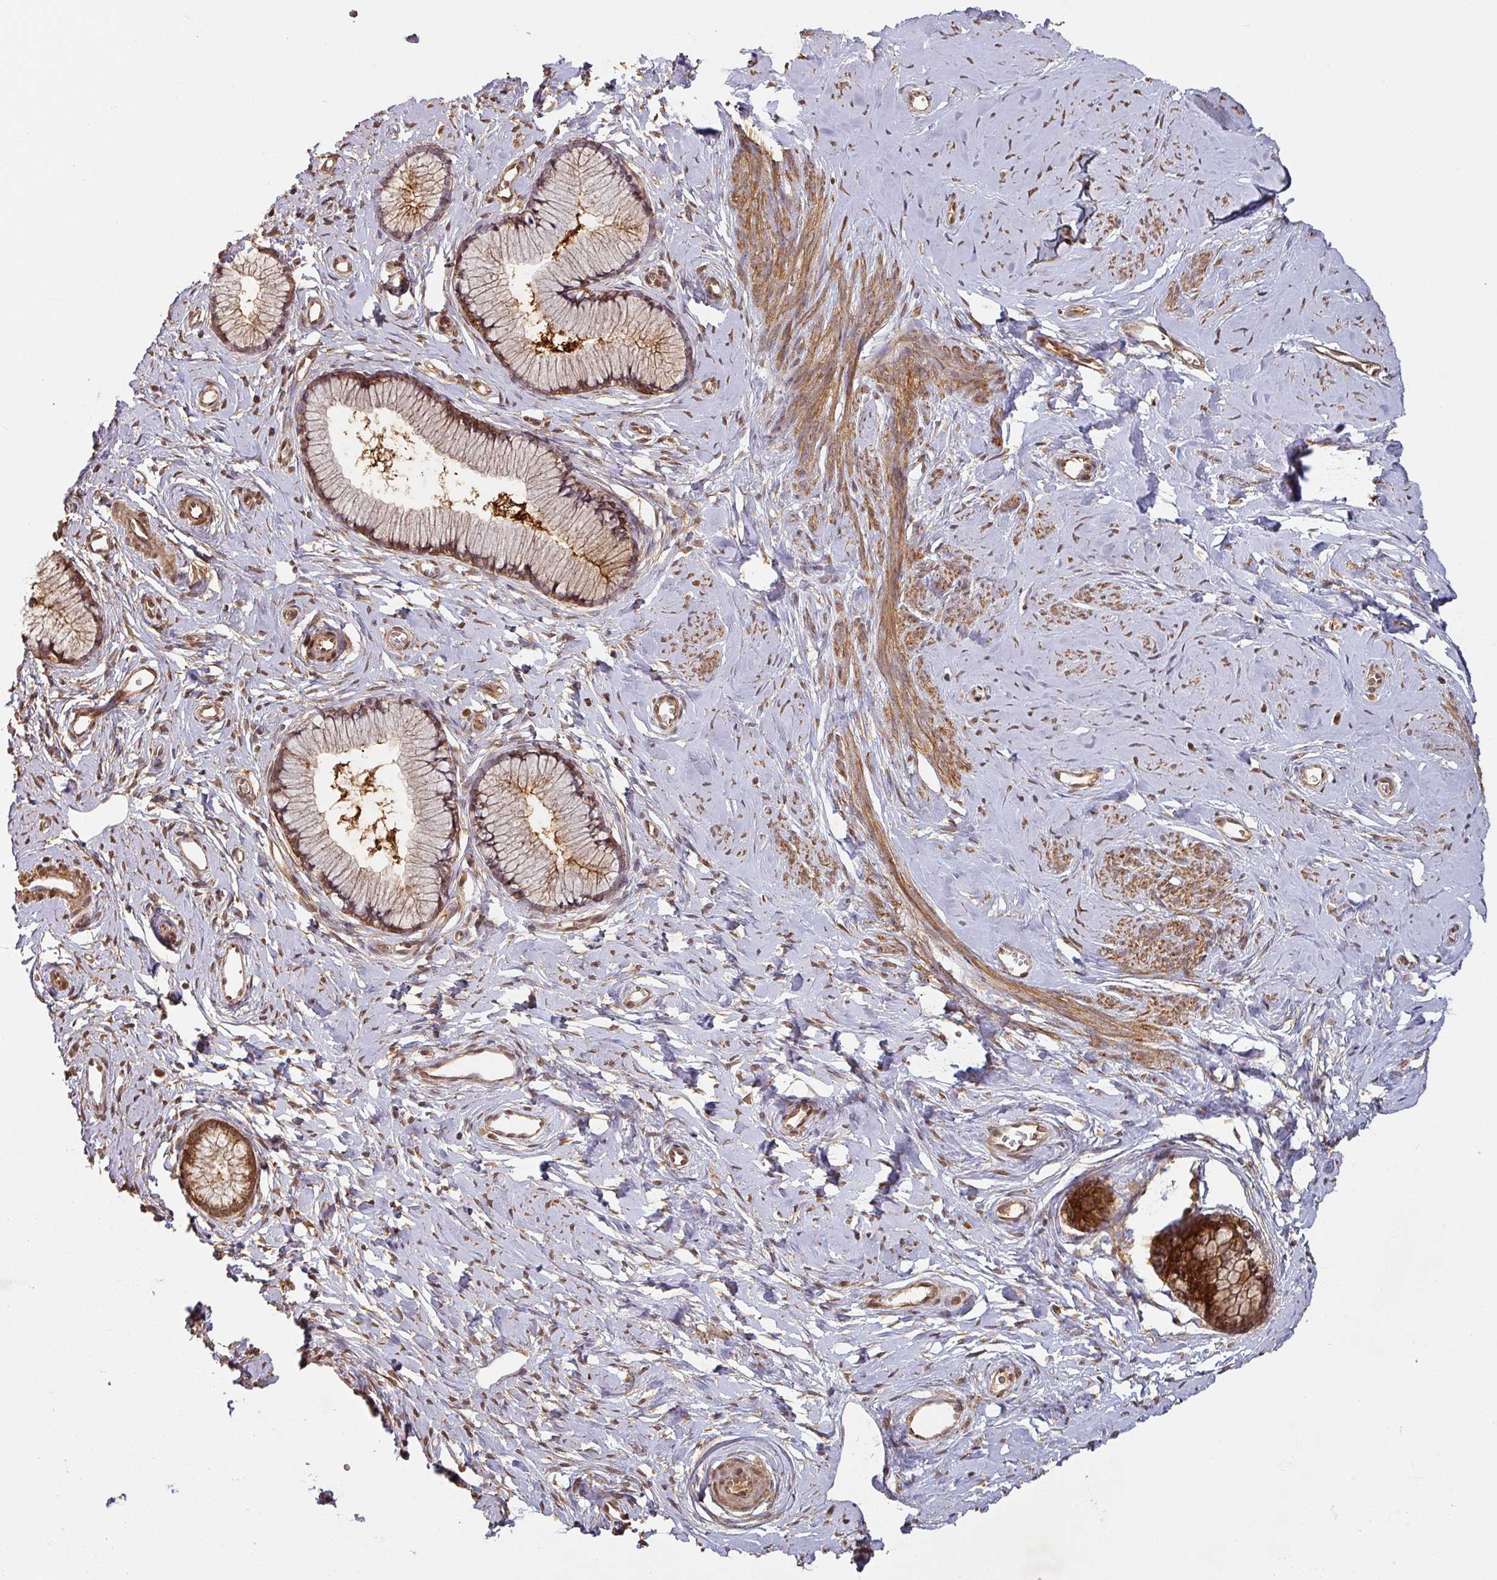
{"staining": {"intensity": "strong", "quantity": ">75%", "location": "cytoplasmic/membranous"}, "tissue": "cervix", "cell_type": "Glandular cells", "image_type": "normal", "snomed": [{"axis": "morphology", "description": "Normal tissue, NOS"}, {"axis": "topography", "description": "Cervix"}], "caption": "A brown stain labels strong cytoplasmic/membranous expression of a protein in glandular cells of benign cervix.", "gene": "ZNF322", "patient": {"sex": "female", "age": 40}}